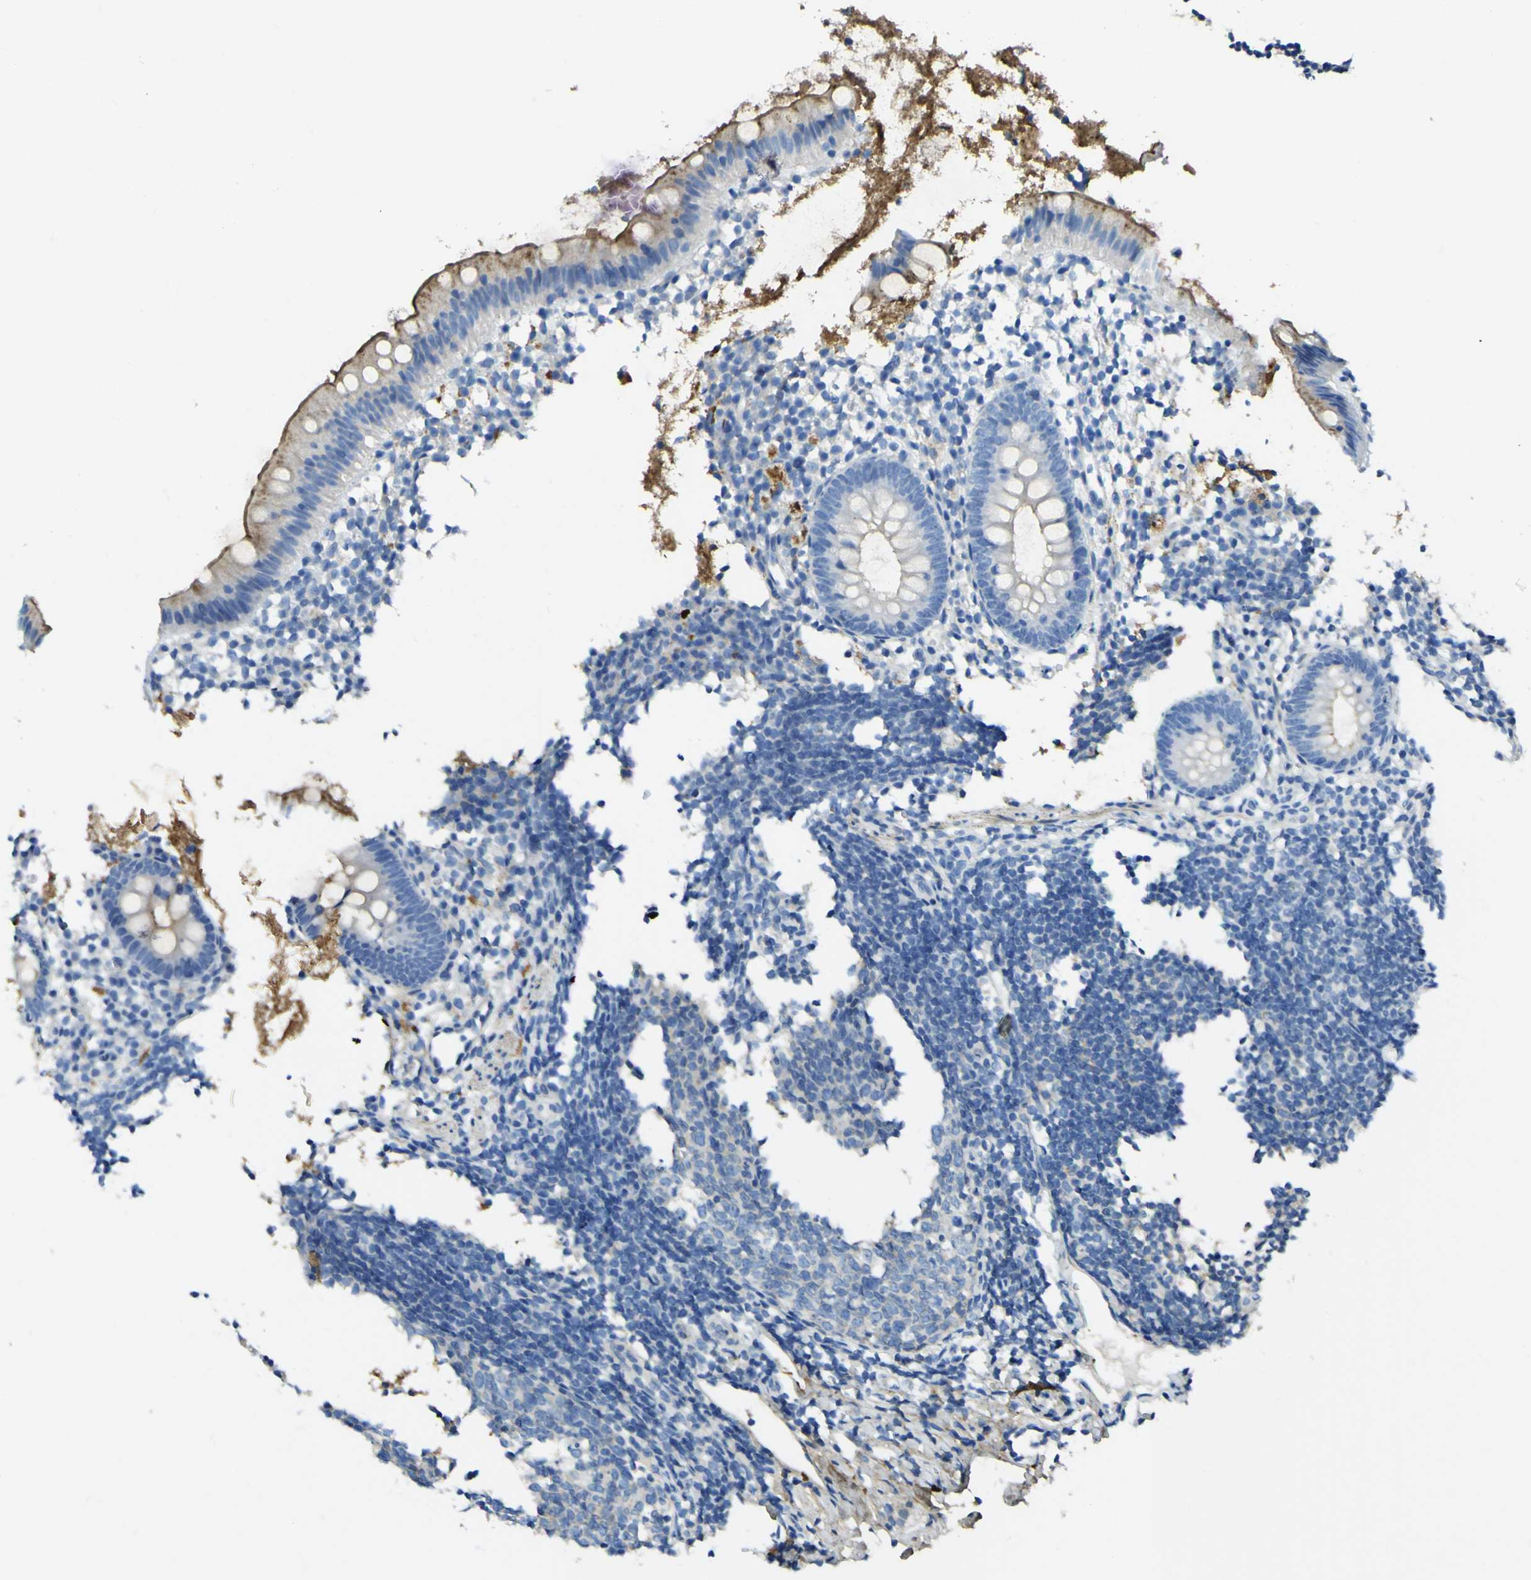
{"staining": {"intensity": "moderate", "quantity": "25%-75%", "location": "cytoplasmic/membranous"}, "tissue": "appendix", "cell_type": "Glandular cells", "image_type": "normal", "snomed": [{"axis": "morphology", "description": "Normal tissue, NOS"}, {"axis": "topography", "description": "Appendix"}], "caption": "Appendix stained with IHC demonstrates moderate cytoplasmic/membranous positivity in about 25%-75% of glandular cells.", "gene": "OGN", "patient": {"sex": "female", "age": 20}}